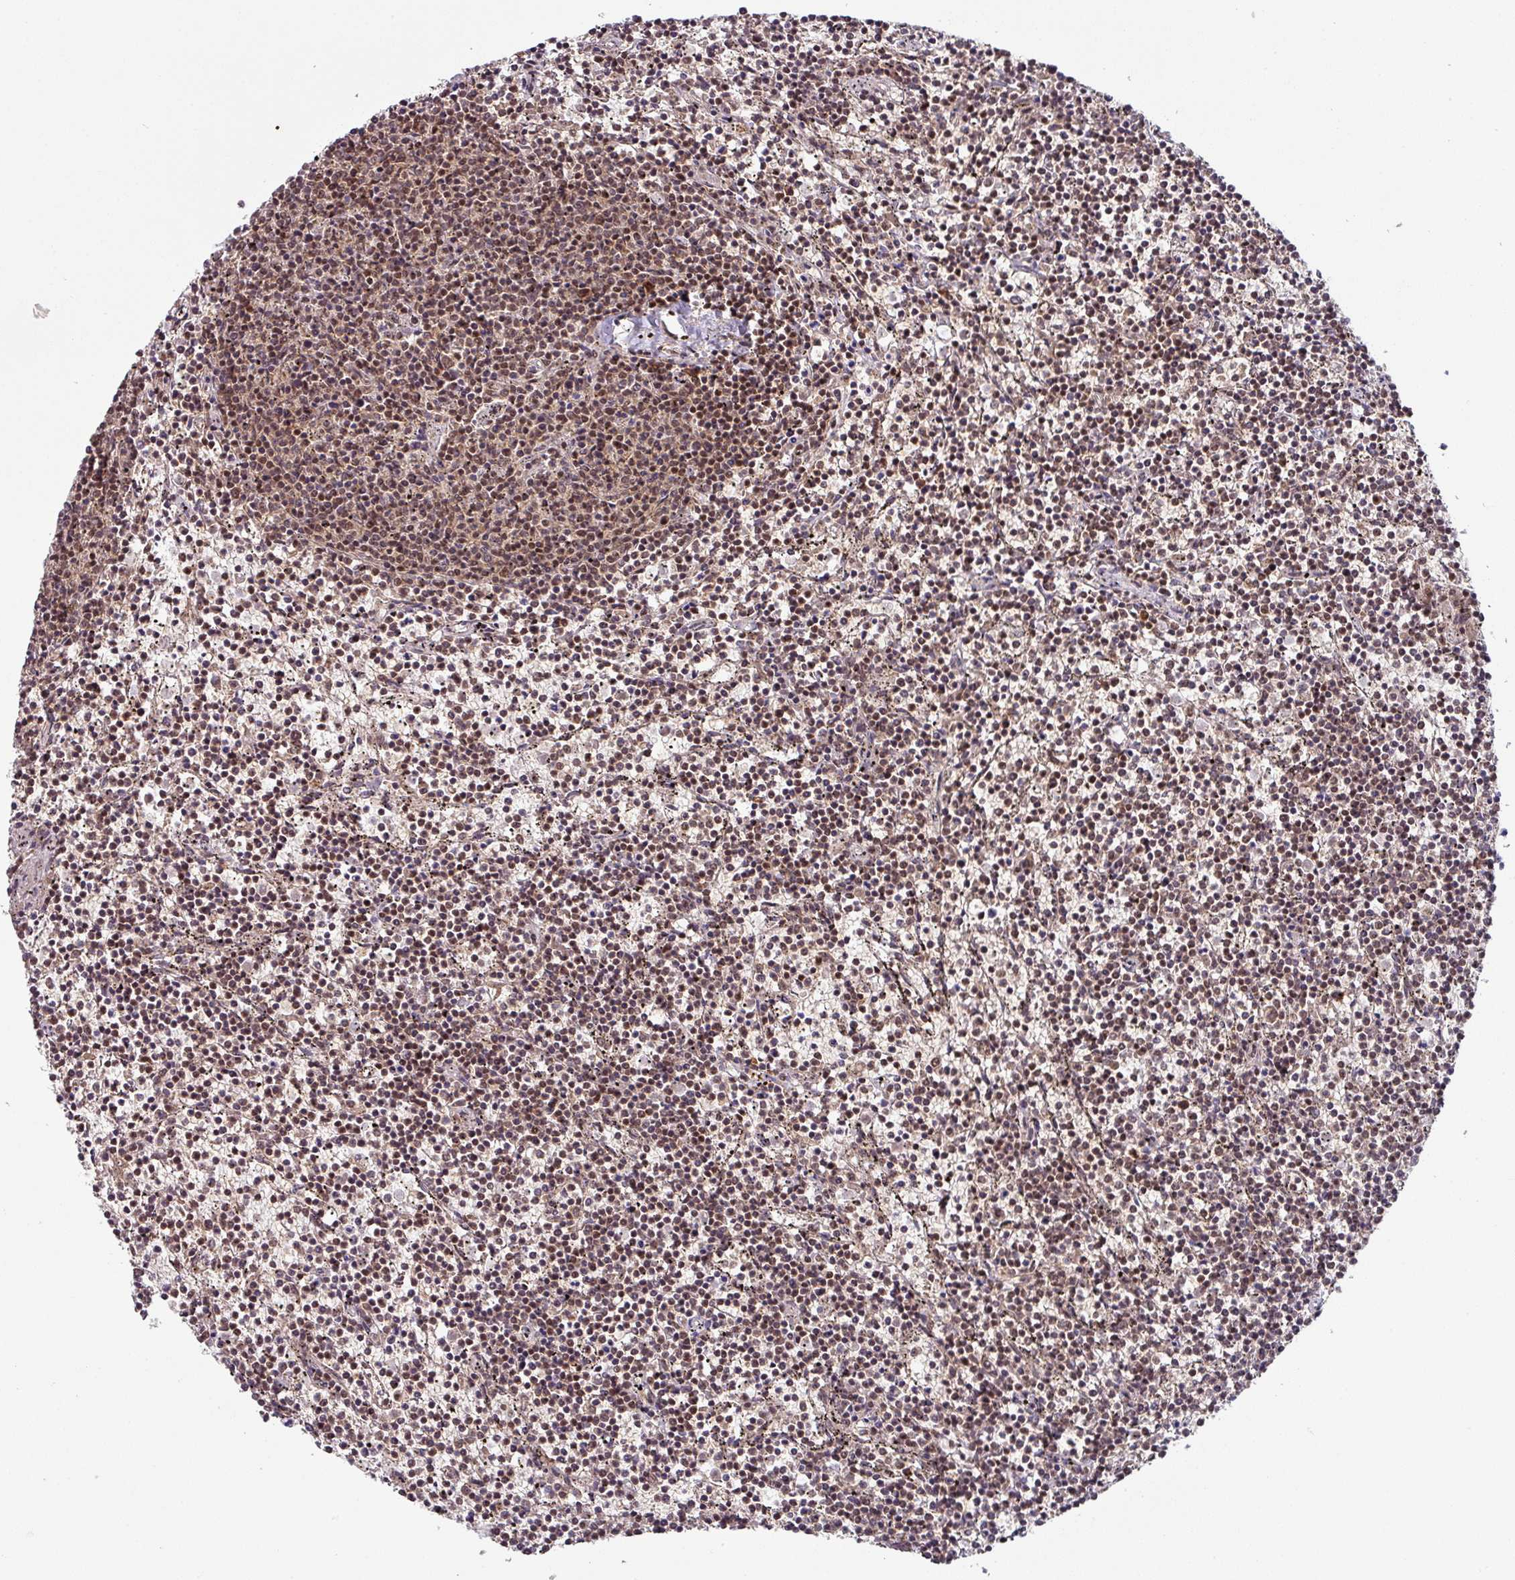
{"staining": {"intensity": "moderate", "quantity": ">75%", "location": "nuclear"}, "tissue": "lymphoma", "cell_type": "Tumor cells", "image_type": "cancer", "snomed": [{"axis": "morphology", "description": "Malignant lymphoma, non-Hodgkin's type, Low grade"}, {"axis": "topography", "description": "Spleen"}], "caption": "Lymphoma stained with a protein marker exhibits moderate staining in tumor cells.", "gene": "PHF23", "patient": {"sex": "female", "age": 50}}